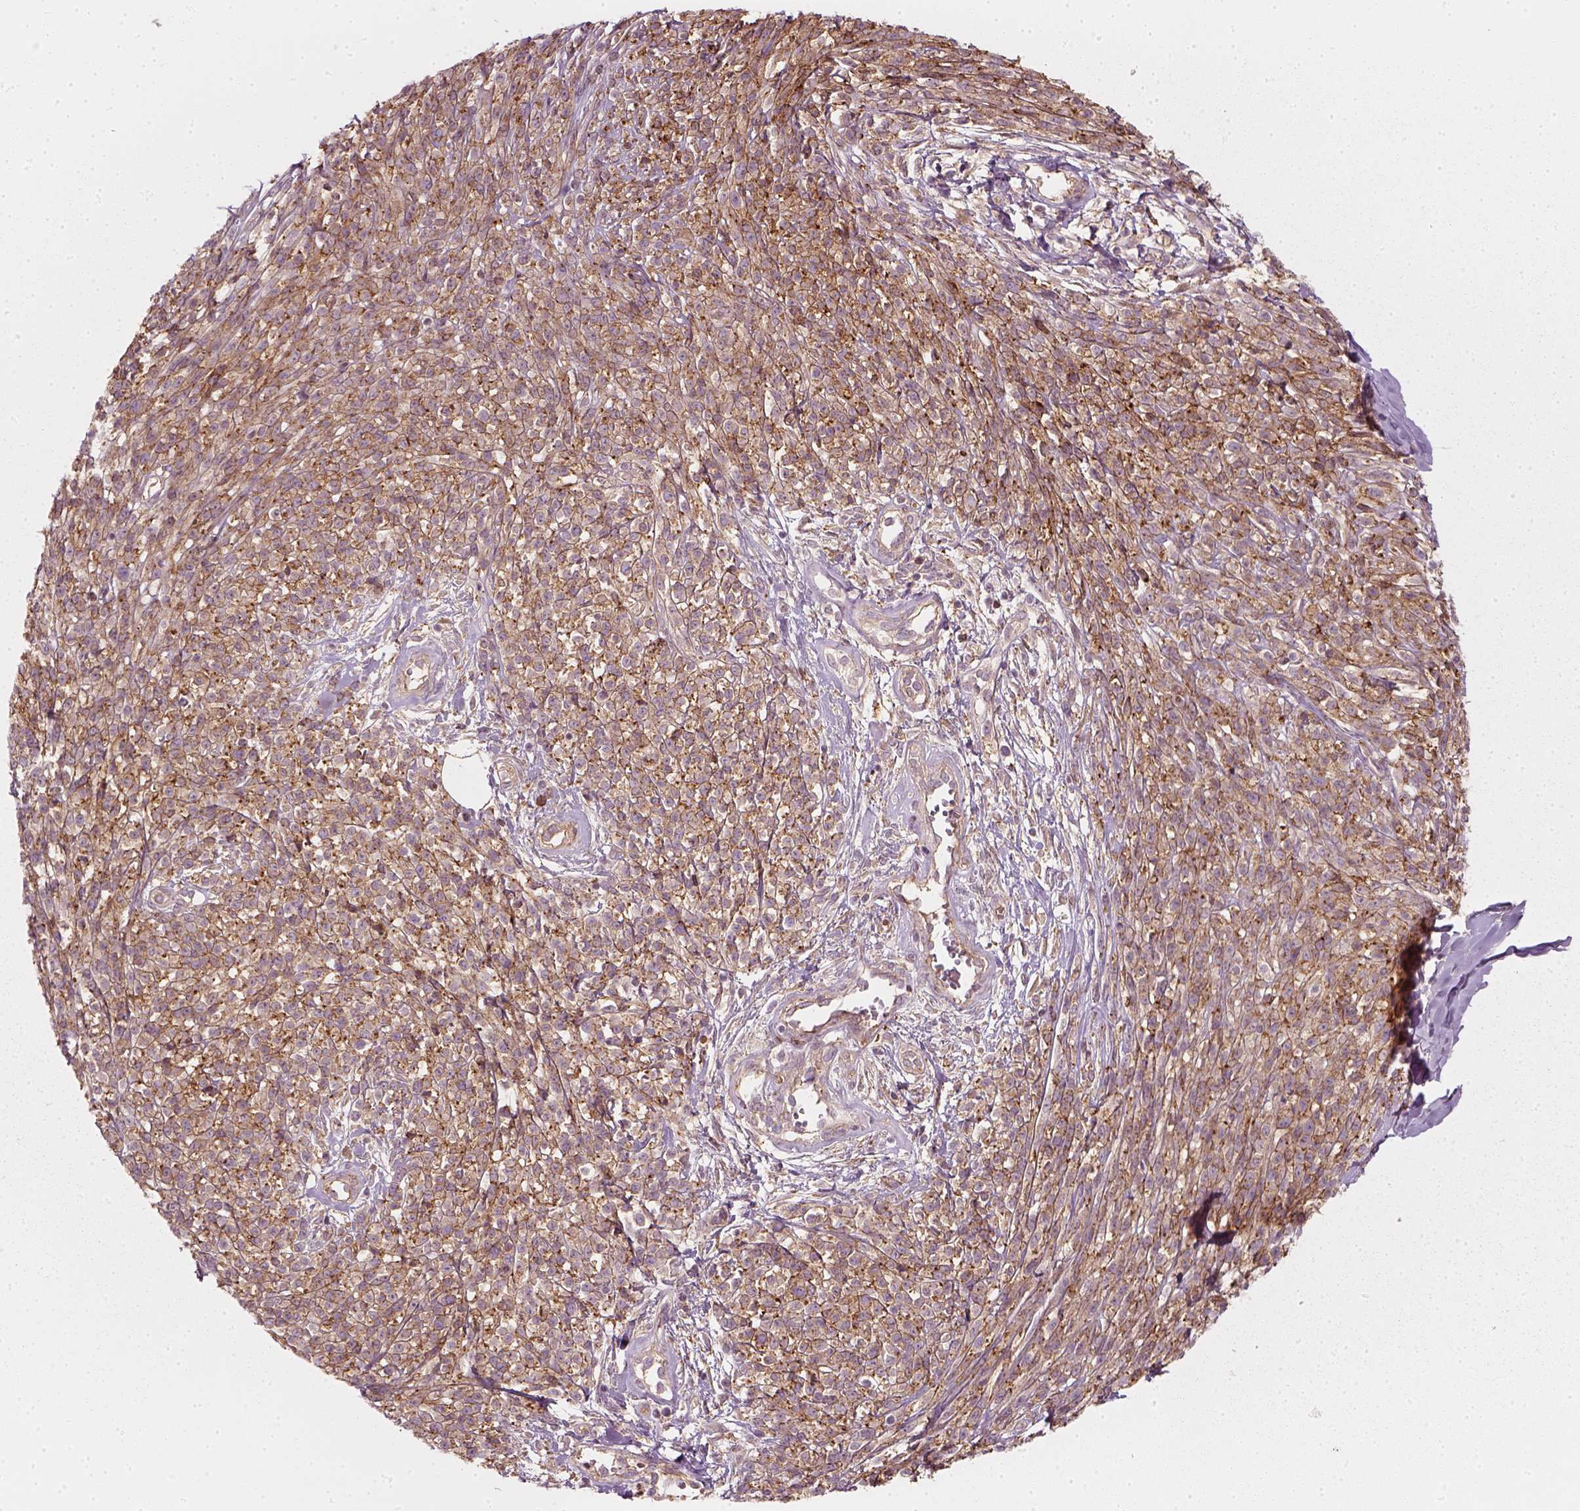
{"staining": {"intensity": "moderate", "quantity": ">75%", "location": "cytoplasmic/membranous"}, "tissue": "melanoma", "cell_type": "Tumor cells", "image_type": "cancer", "snomed": [{"axis": "morphology", "description": "Malignant melanoma, NOS"}, {"axis": "topography", "description": "Skin"}, {"axis": "topography", "description": "Skin of trunk"}], "caption": "IHC histopathology image of neoplastic tissue: human melanoma stained using immunohistochemistry (IHC) displays medium levels of moderate protein expression localized specifically in the cytoplasmic/membranous of tumor cells, appearing as a cytoplasmic/membranous brown color.", "gene": "NPTN", "patient": {"sex": "male", "age": 74}}